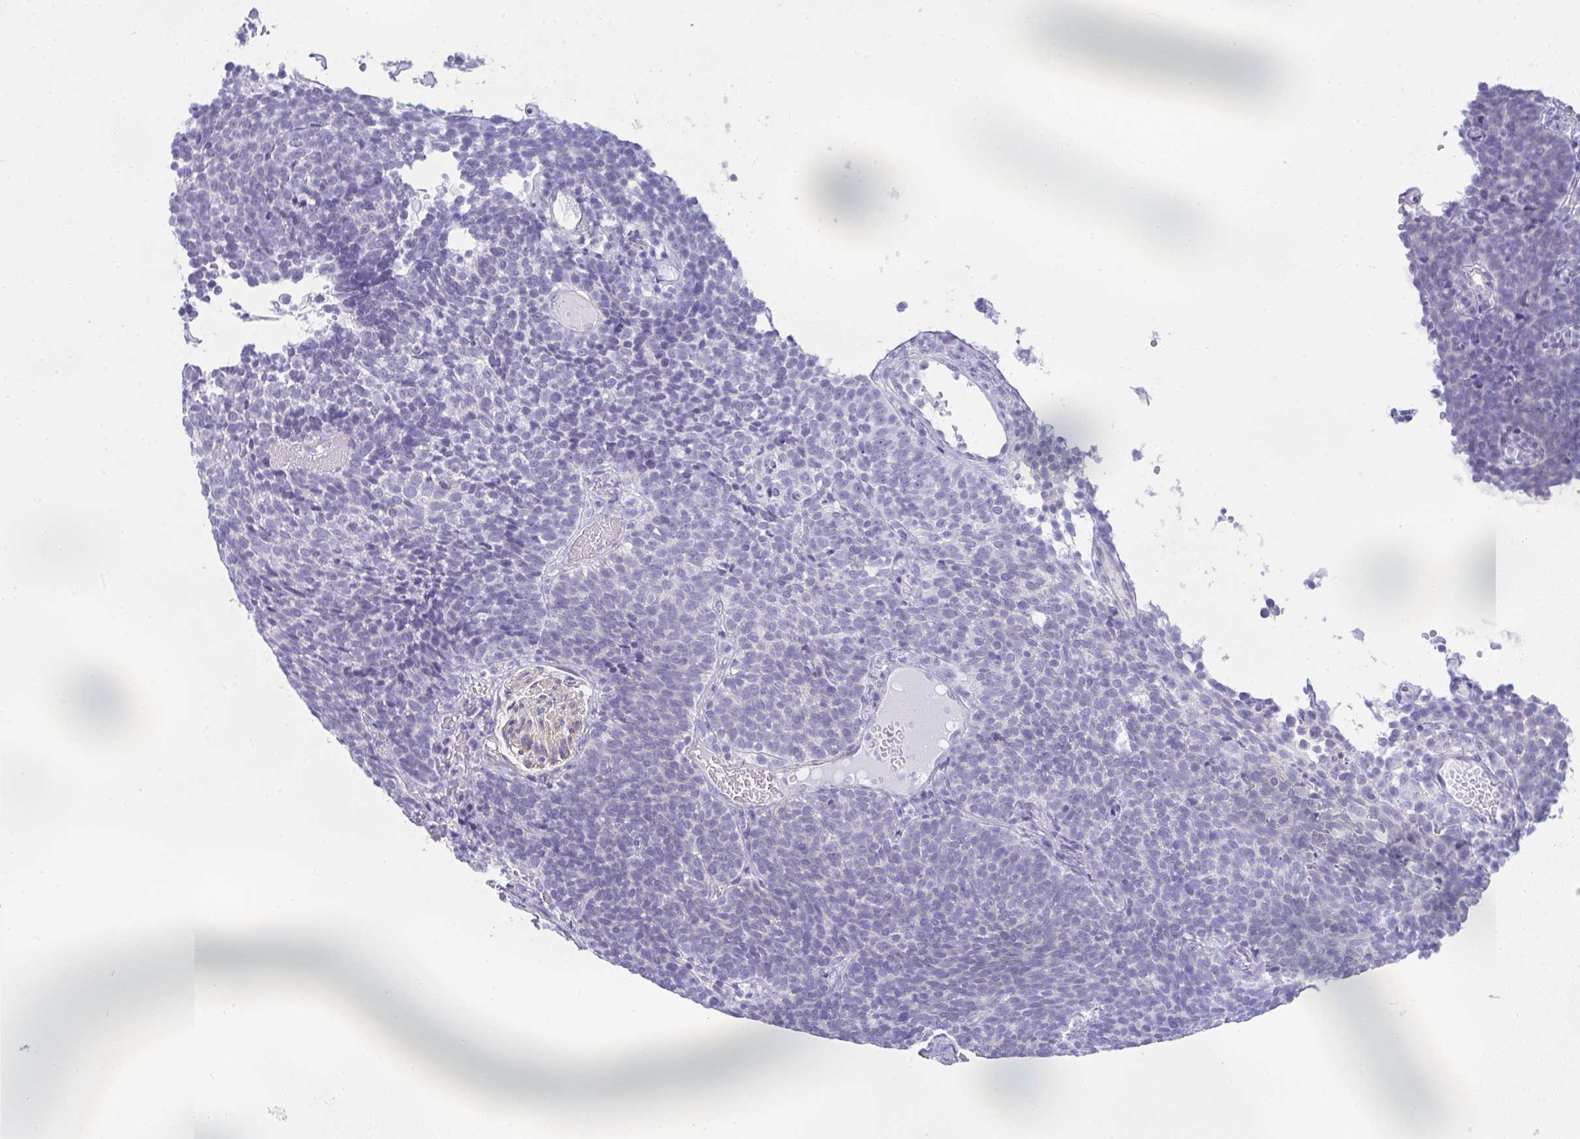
{"staining": {"intensity": "negative", "quantity": "none", "location": "none"}, "tissue": "cervical cancer", "cell_type": "Tumor cells", "image_type": "cancer", "snomed": [{"axis": "morphology", "description": "Normal tissue, NOS"}, {"axis": "morphology", "description": "Squamous cell carcinoma, NOS"}, {"axis": "topography", "description": "Cervix"}], "caption": "Immunohistochemical staining of human cervical cancer (squamous cell carcinoma) displays no significant positivity in tumor cells. The staining is performed using DAB (3,3'-diaminobenzidine) brown chromogen with nuclei counter-stained in using hematoxylin.", "gene": "RASL10A", "patient": {"sex": "female", "age": 39}}